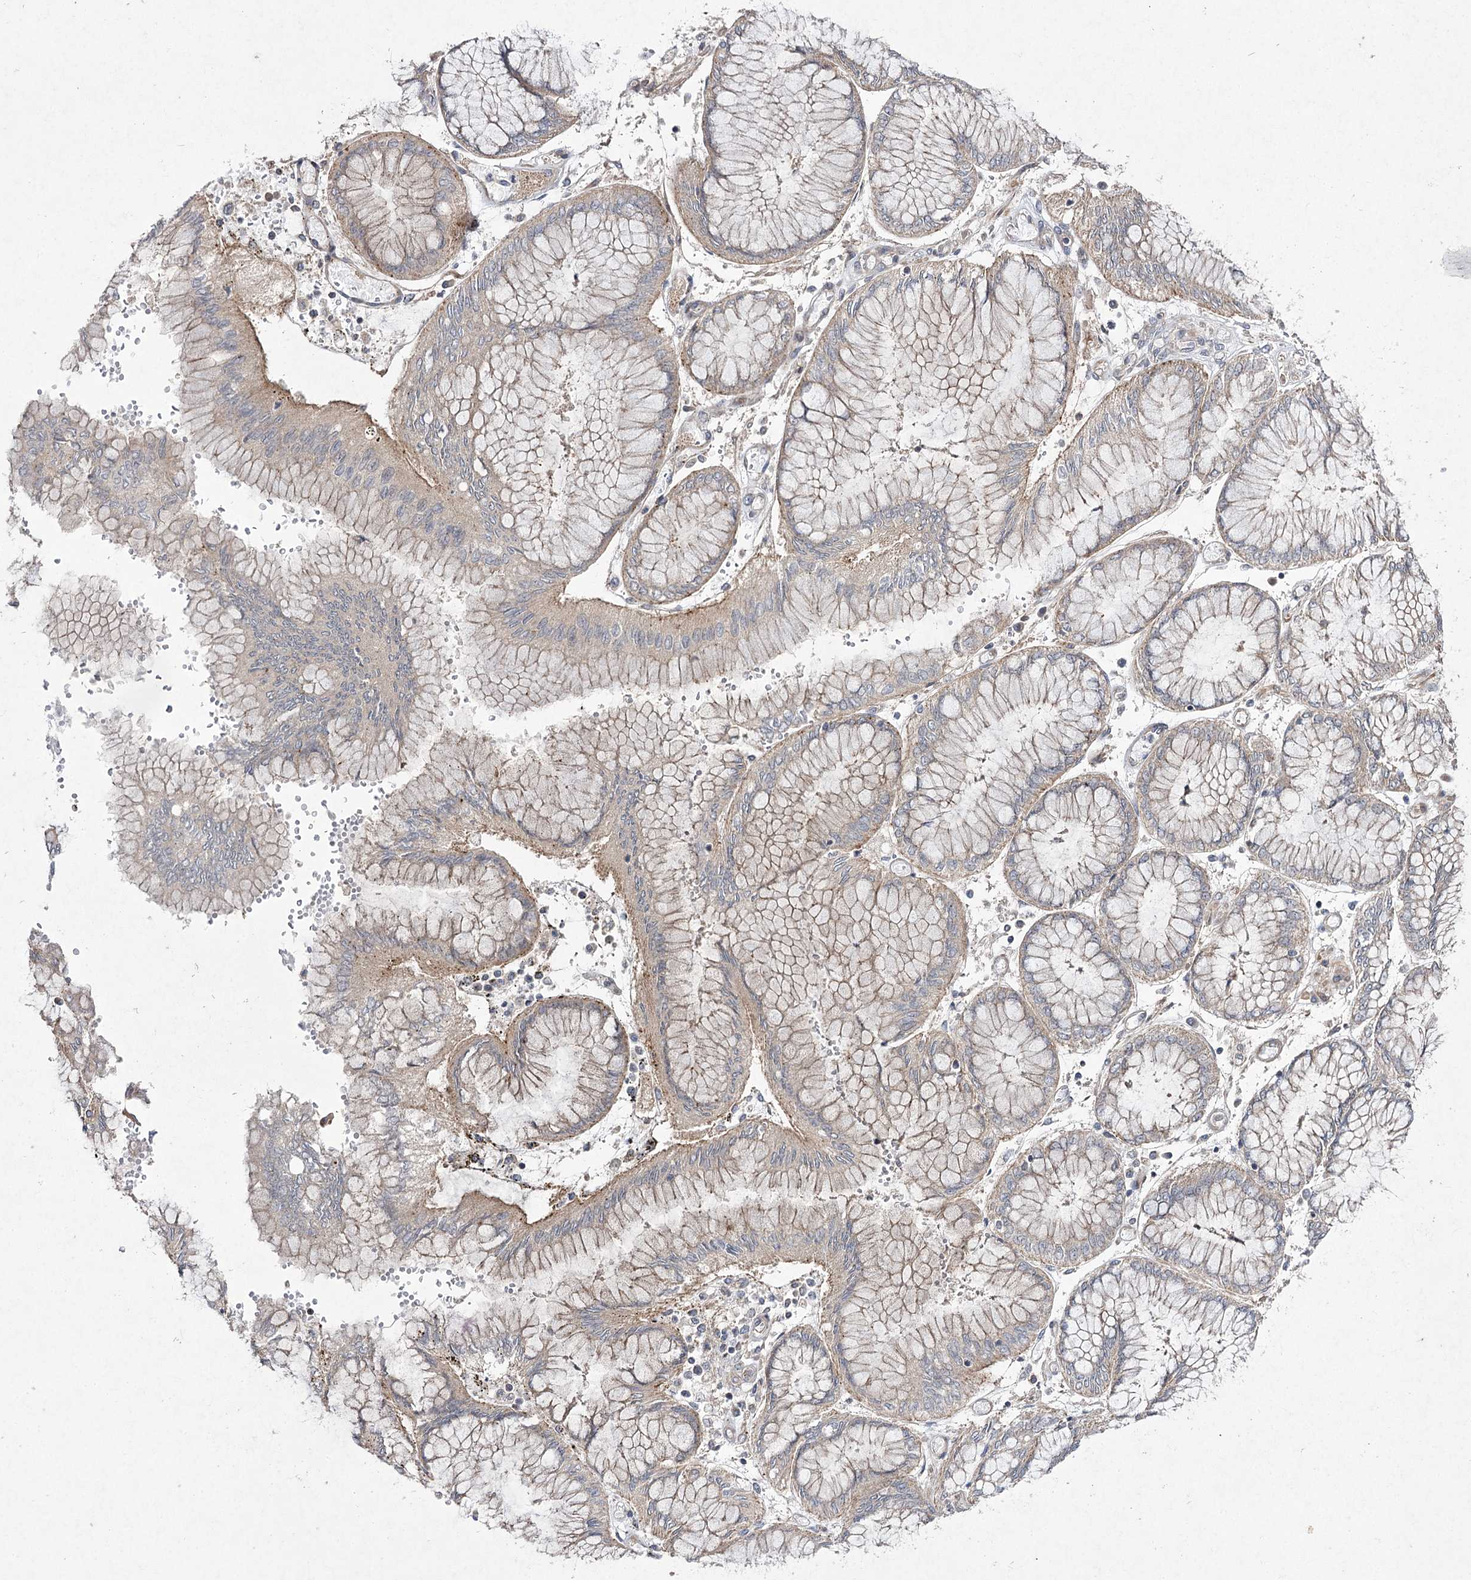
{"staining": {"intensity": "weak", "quantity": "<25%", "location": "cytoplasmic/membranous"}, "tissue": "stomach cancer", "cell_type": "Tumor cells", "image_type": "cancer", "snomed": [{"axis": "morphology", "description": "Adenocarcinoma, NOS"}, {"axis": "topography", "description": "Stomach"}], "caption": "Immunohistochemistry (IHC) image of neoplastic tissue: stomach adenocarcinoma stained with DAB reveals no significant protein staining in tumor cells.", "gene": "FANCL", "patient": {"sex": "male", "age": 76}}